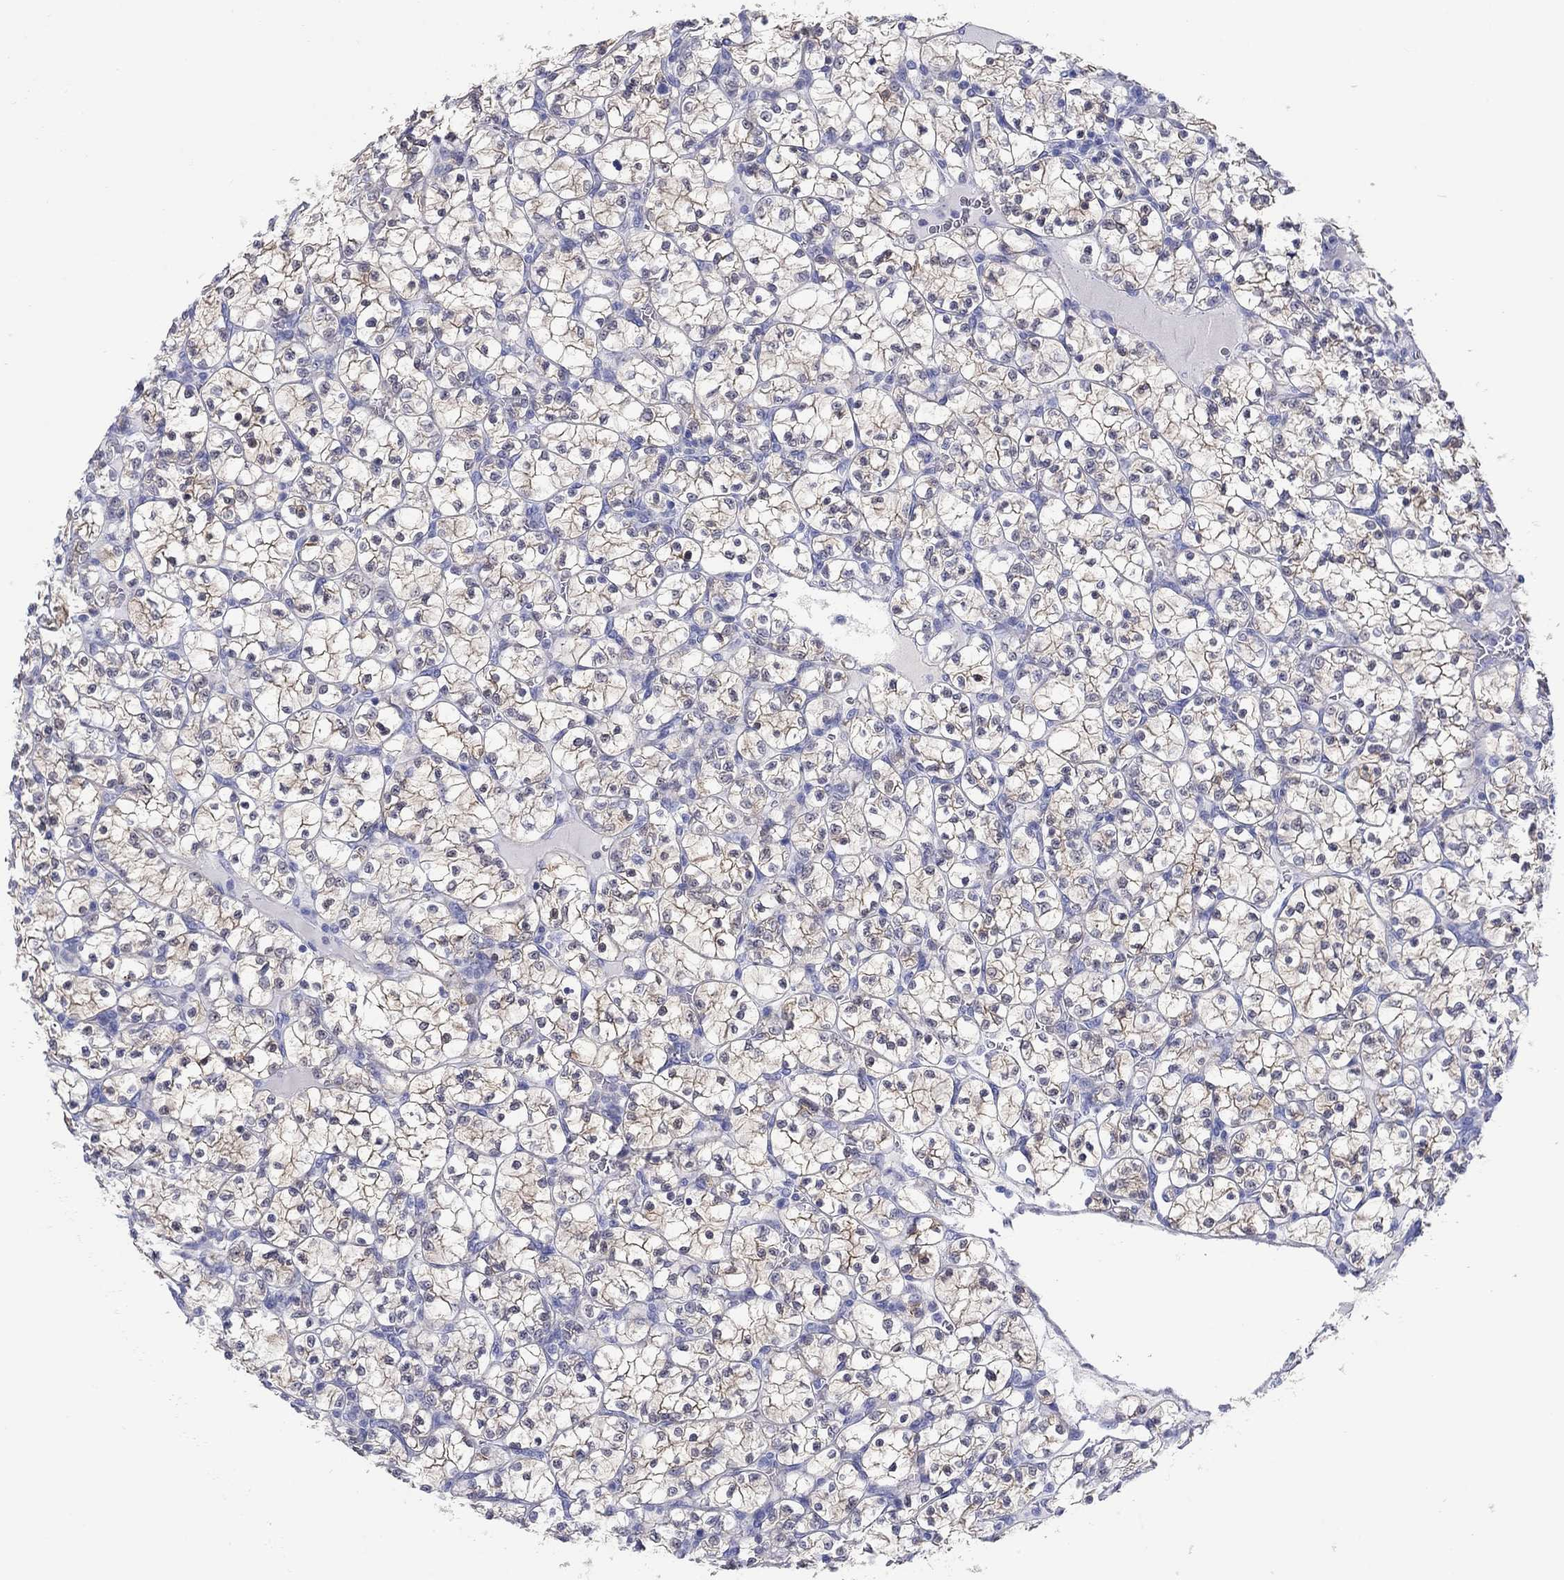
{"staining": {"intensity": "weak", "quantity": "25%-75%", "location": "cytoplasmic/membranous"}, "tissue": "renal cancer", "cell_type": "Tumor cells", "image_type": "cancer", "snomed": [{"axis": "morphology", "description": "Adenocarcinoma, NOS"}, {"axis": "topography", "description": "Kidney"}], "caption": "About 25%-75% of tumor cells in renal cancer (adenocarcinoma) display weak cytoplasmic/membranous protein staining as visualized by brown immunohistochemical staining.", "gene": "AKR1C2", "patient": {"sex": "female", "age": 89}}